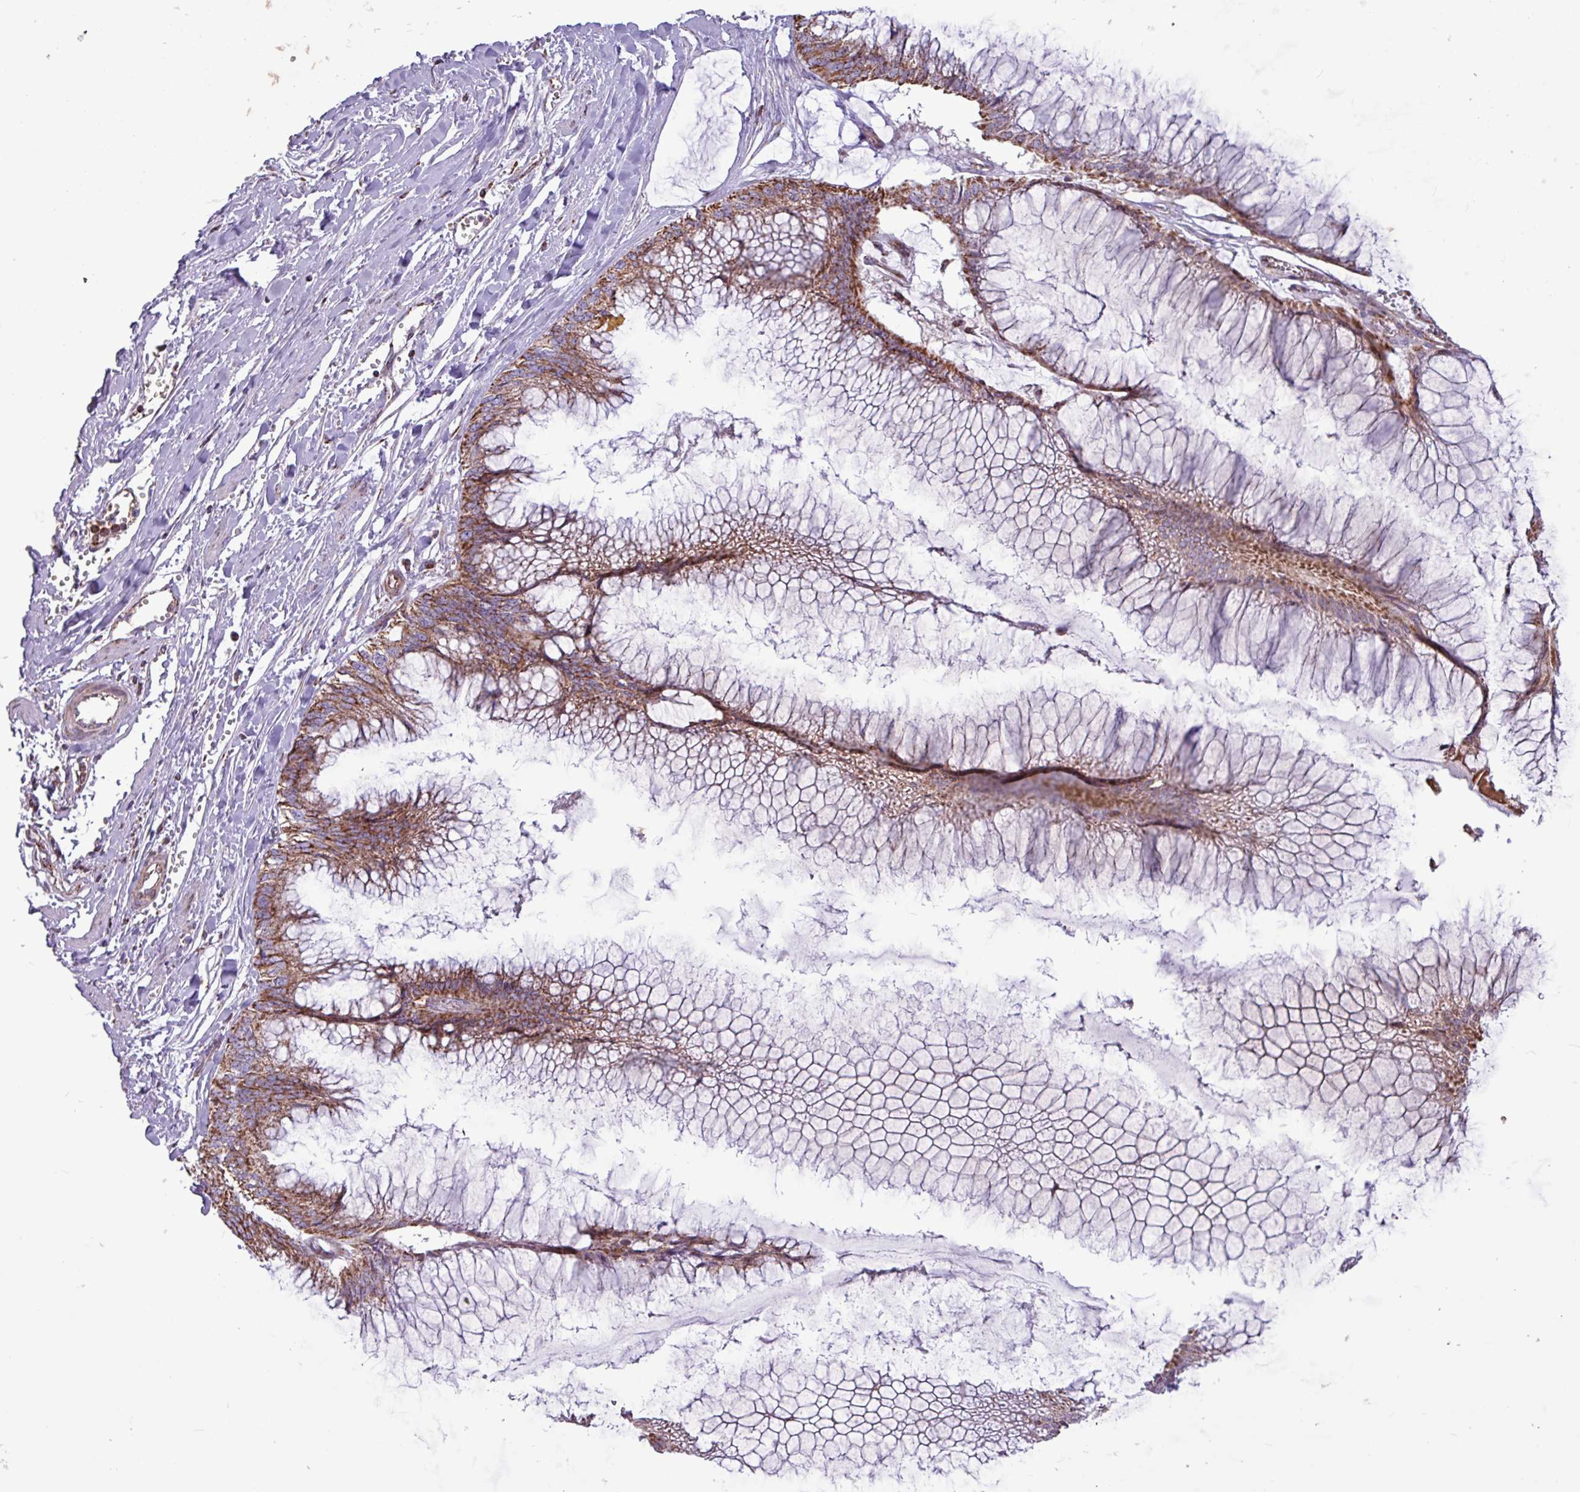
{"staining": {"intensity": "moderate", "quantity": ">75%", "location": "cytoplasmic/membranous"}, "tissue": "ovarian cancer", "cell_type": "Tumor cells", "image_type": "cancer", "snomed": [{"axis": "morphology", "description": "Cystadenocarcinoma, mucinous, NOS"}, {"axis": "topography", "description": "Ovary"}], "caption": "High-magnification brightfield microscopy of ovarian cancer stained with DAB (3,3'-diaminobenzidine) (brown) and counterstained with hematoxylin (blue). tumor cells exhibit moderate cytoplasmic/membranous positivity is seen in about>75% of cells.", "gene": "RTL3", "patient": {"sex": "female", "age": 44}}